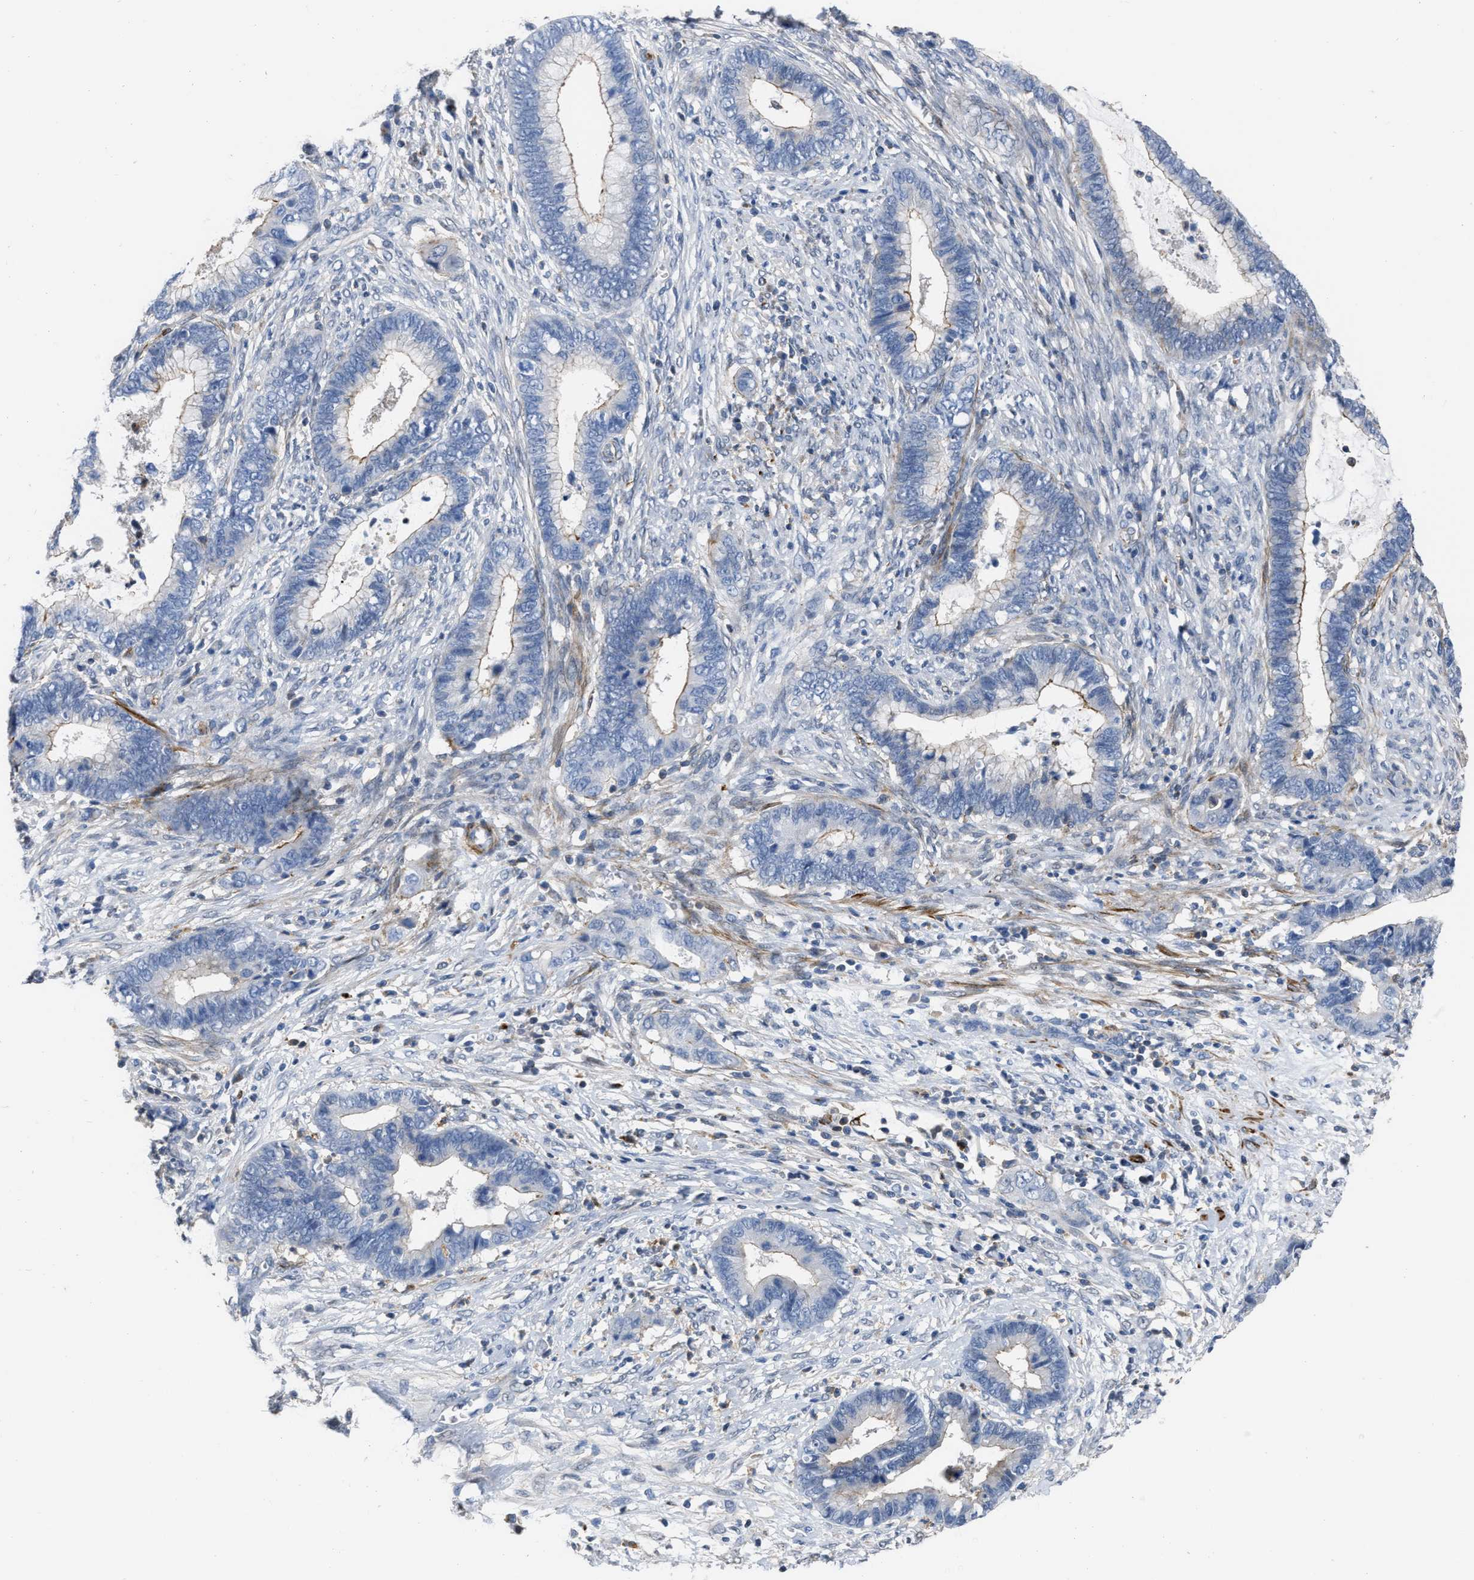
{"staining": {"intensity": "weak", "quantity": "<25%", "location": "cytoplasmic/membranous"}, "tissue": "cervical cancer", "cell_type": "Tumor cells", "image_type": "cancer", "snomed": [{"axis": "morphology", "description": "Adenocarcinoma, NOS"}, {"axis": "topography", "description": "Cervix"}], "caption": "Immunohistochemistry image of neoplastic tissue: human adenocarcinoma (cervical) stained with DAB (3,3'-diaminobenzidine) shows no significant protein expression in tumor cells. The staining was performed using DAB (3,3'-diaminobenzidine) to visualize the protein expression in brown, while the nuclei were stained in blue with hematoxylin (Magnification: 20x).", "gene": "PRMT2", "patient": {"sex": "female", "age": 44}}